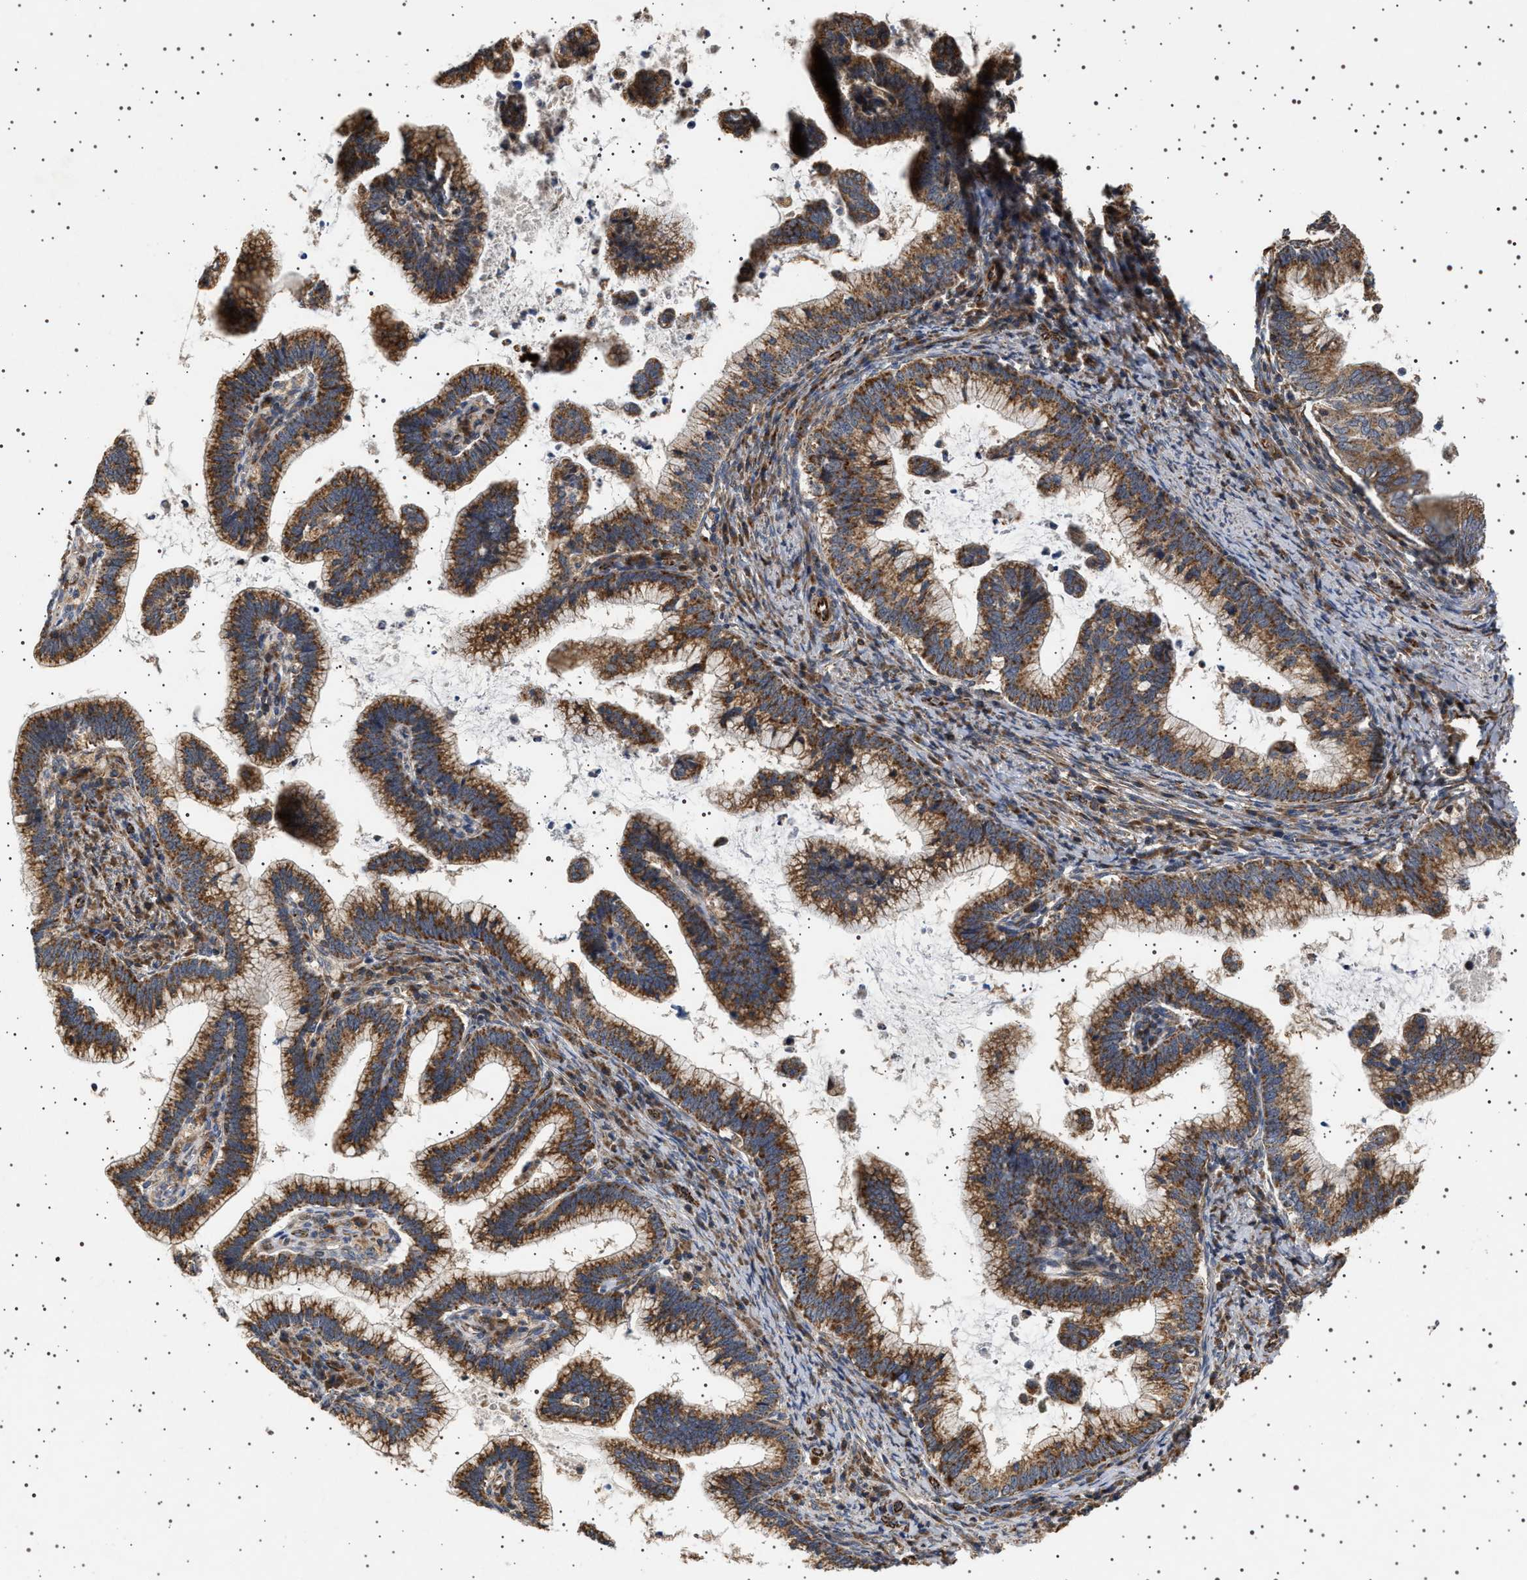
{"staining": {"intensity": "moderate", "quantity": ">75%", "location": "cytoplasmic/membranous"}, "tissue": "cervical cancer", "cell_type": "Tumor cells", "image_type": "cancer", "snomed": [{"axis": "morphology", "description": "Adenocarcinoma, NOS"}, {"axis": "topography", "description": "Cervix"}], "caption": "About >75% of tumor cells in adenocarcinoma (cervical) show moderate cytoplasmic/membranous protein positivity as visualized by brown immunohistochemical staining.", "gene": "TRUB2", "patient": {"sex": "female", "age": 36}}